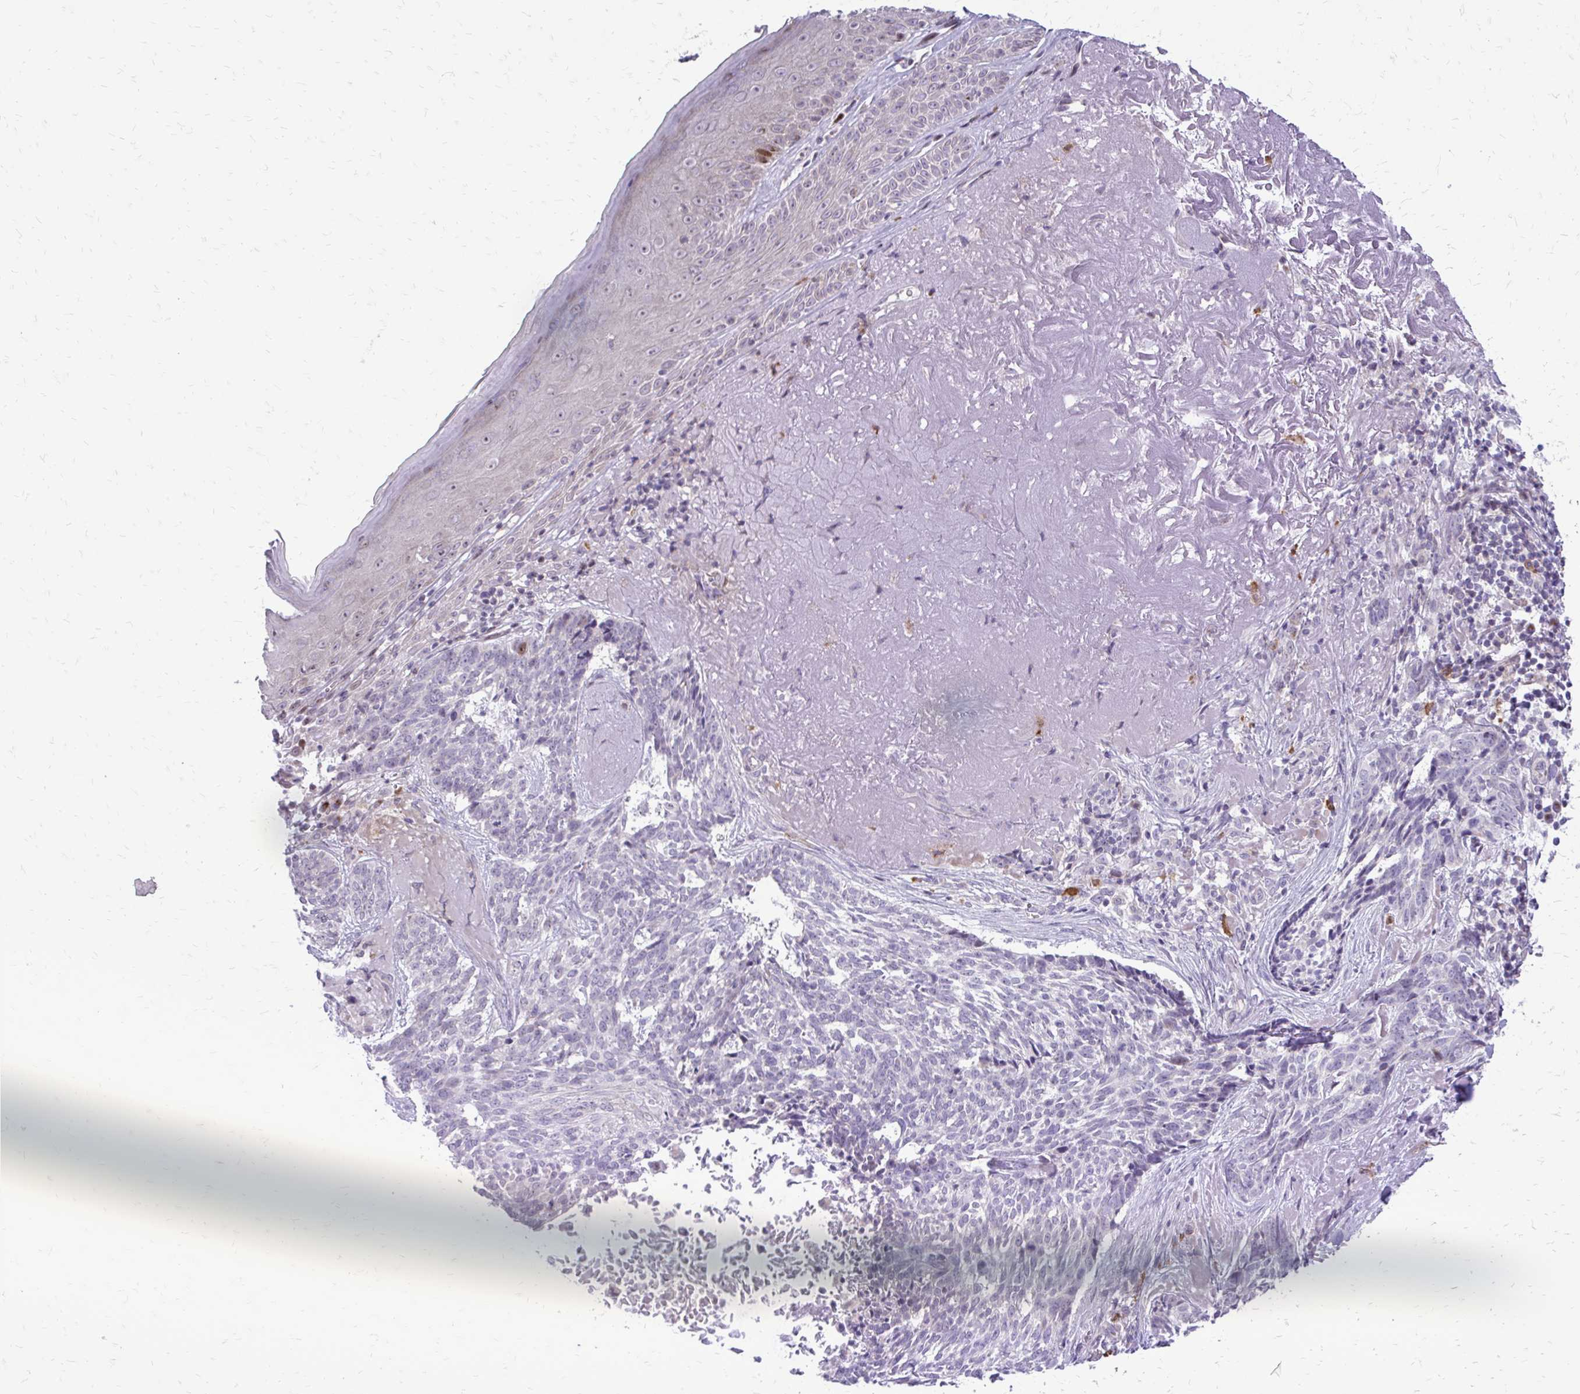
{"staining": {"intensity": "negative", "quantity": "none", "location": "none"}, "tissue": "skin cancer", "cell_type": "Tumor cells", "image_type": "cancer", "snomed": [{"axis": "morphology", "description": "Basal cell carcinoma"}, {"axis": "topography", "description": "Skin"}, {"axis": "topography", "description": "Skin of face"}], "caption": "IHC of skin cancer exhibits no staining in tumor cells.", "gene": "FUNDC2", "patient": {"sex": "female", "age": 95}}